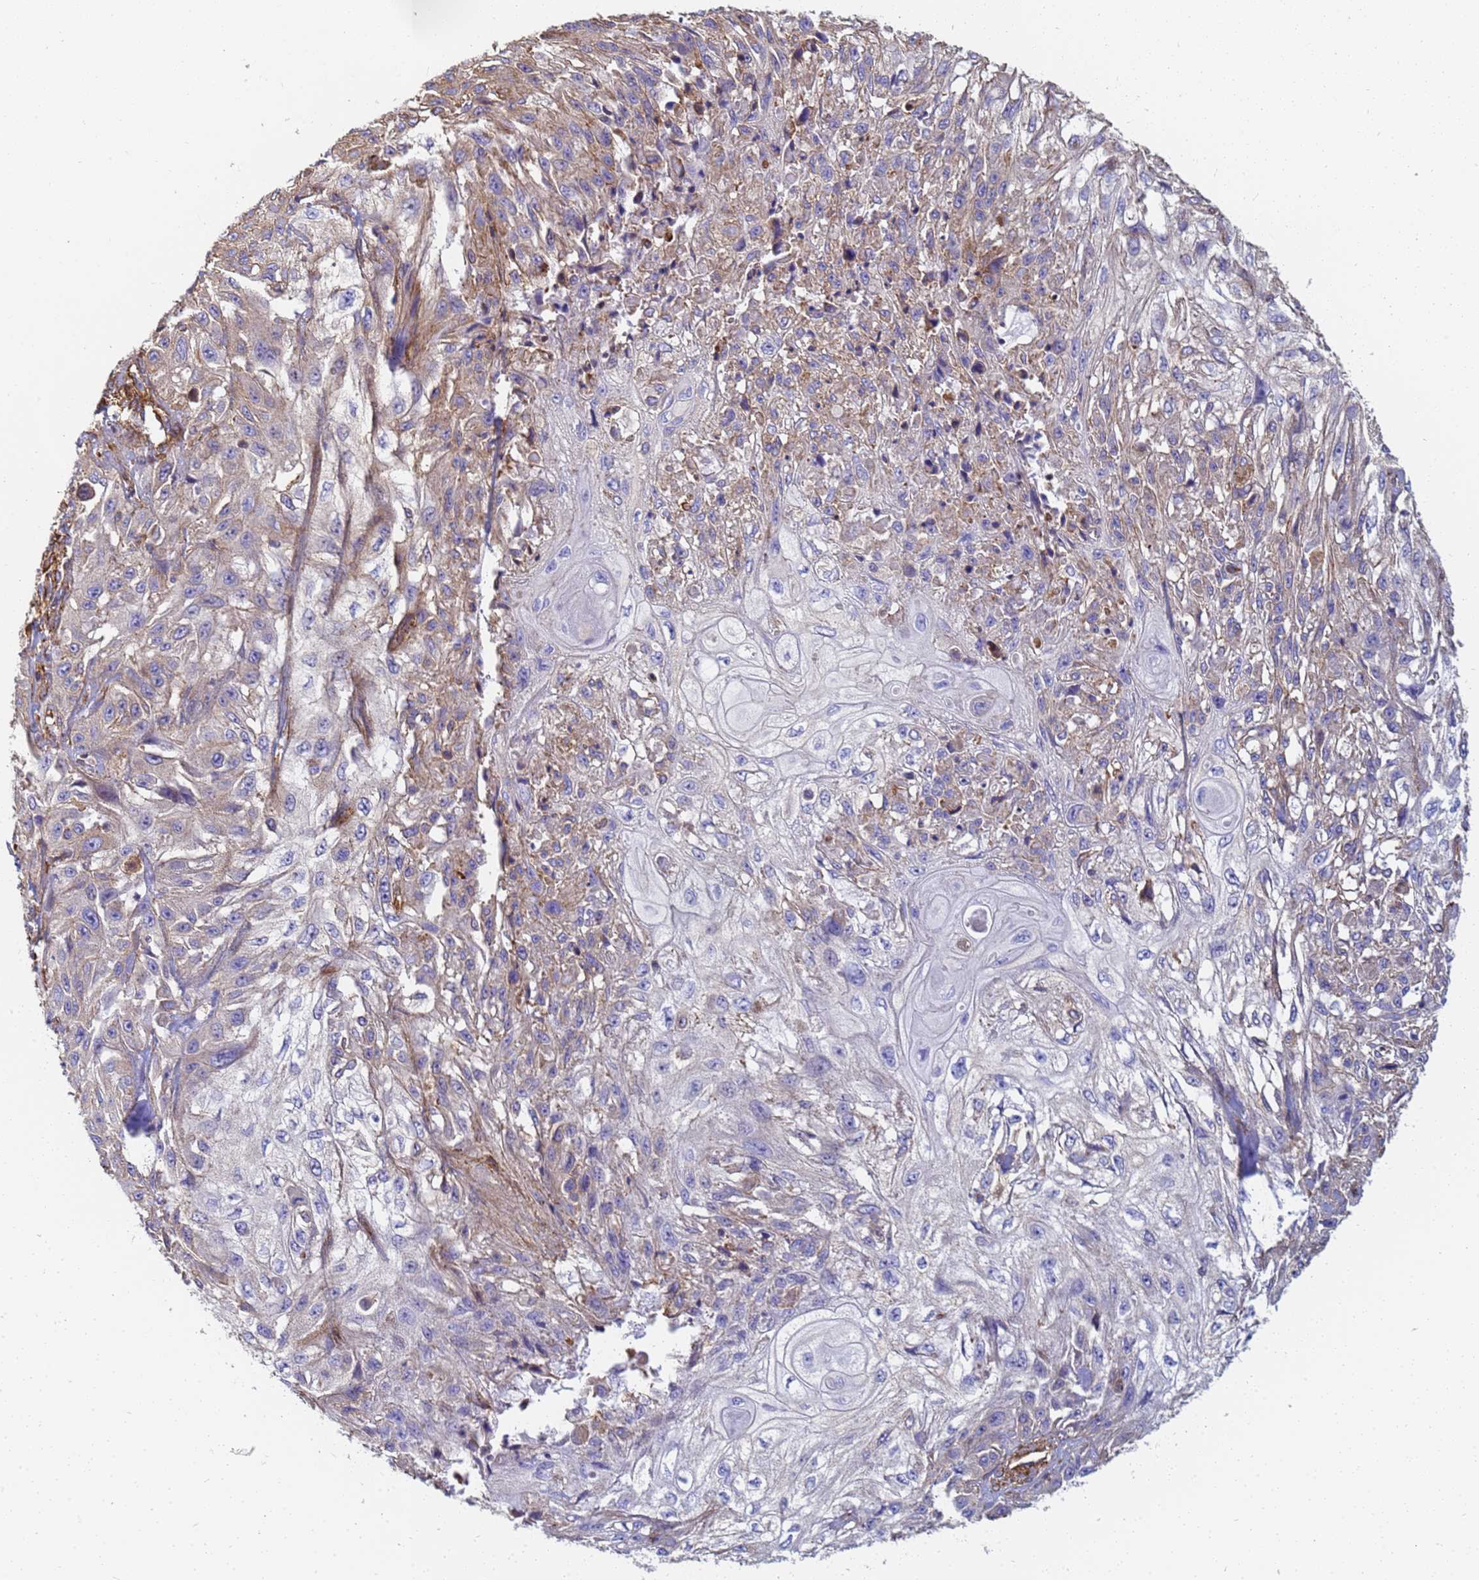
{"staining": {"intensity": "weak", "quantity": "<25%", "location": "cytoplasmic/membranous"}, "tissue": "skin cancer", "cell_type": "Tumor cells", "image_type": "cancer", "snomed": [{"axis": "morphology", "description": "Squamous cell carcinoma, NOS"}, {"axis": "morphology", "description": "Squamous cell carcinoma, metastatic, NOS"}, {"axis": "topography", "description": "Skin"}, {"axis": "topography", "description": "Lymph node"}], "caption": "Histopathology image shows no significant protein expression in tumor cells of skin cancer (squamous cell carcinoma).", "gene": "TPM1", "patient": {"sex": "male", "age": 75}}